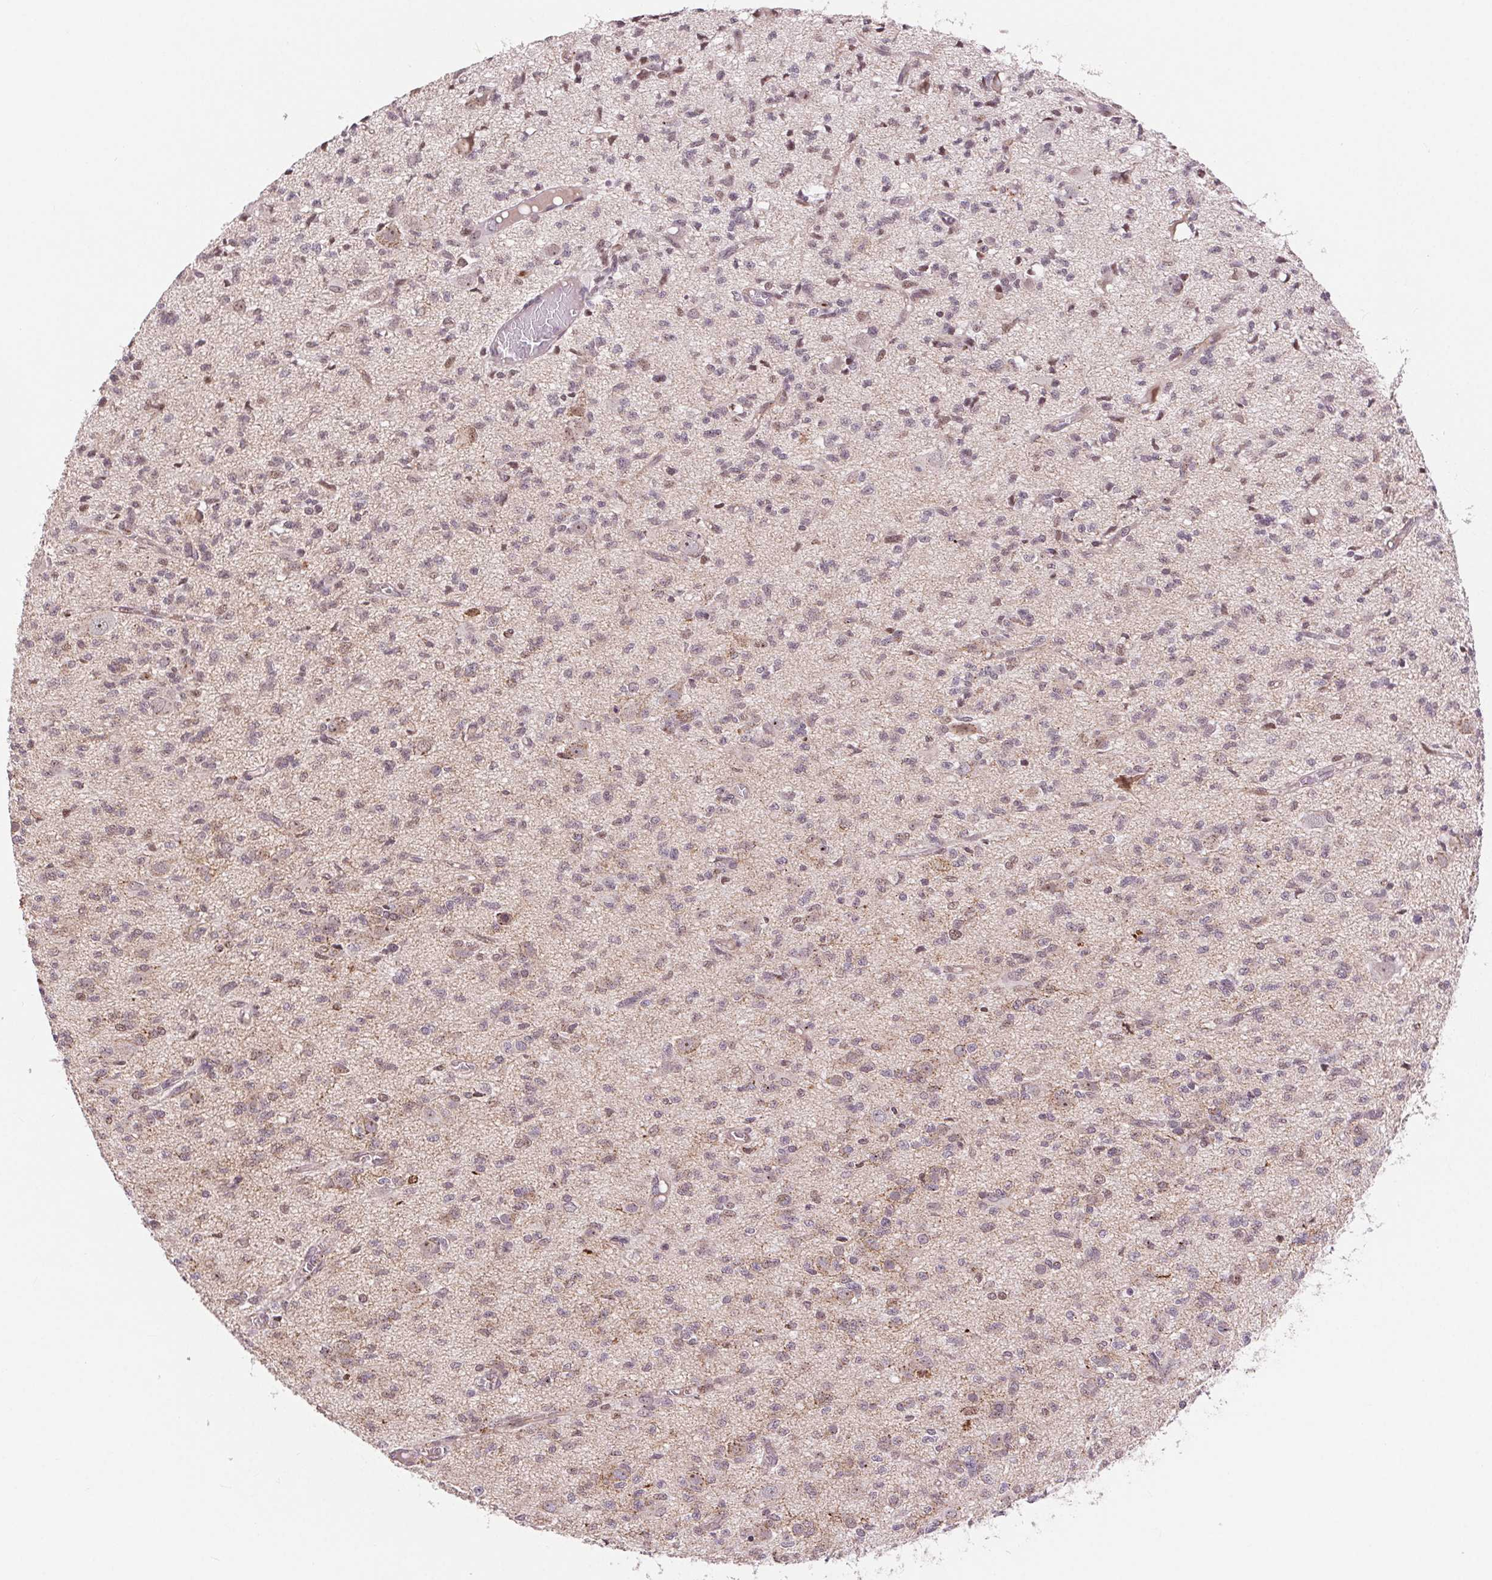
{"staining": {"intensity": "weak", "quantity": "<25%", "location": "cytoplasmic/membranous"}, "tissue": "glioma", "cell_type": "Tumor cells", "image_type": "cancer", "snomed": [{"axis": "morphology", "description": "Glioma, malignant, Low grade"}, {"axis": "topography", "description": "Brain"}], "caption": "DAB immunohistochemical staining of glioma demonstrates no significant positivity in tumor cells.", "gene": "CHMP4B", "patient": {"sex": "male", "age": 64}}